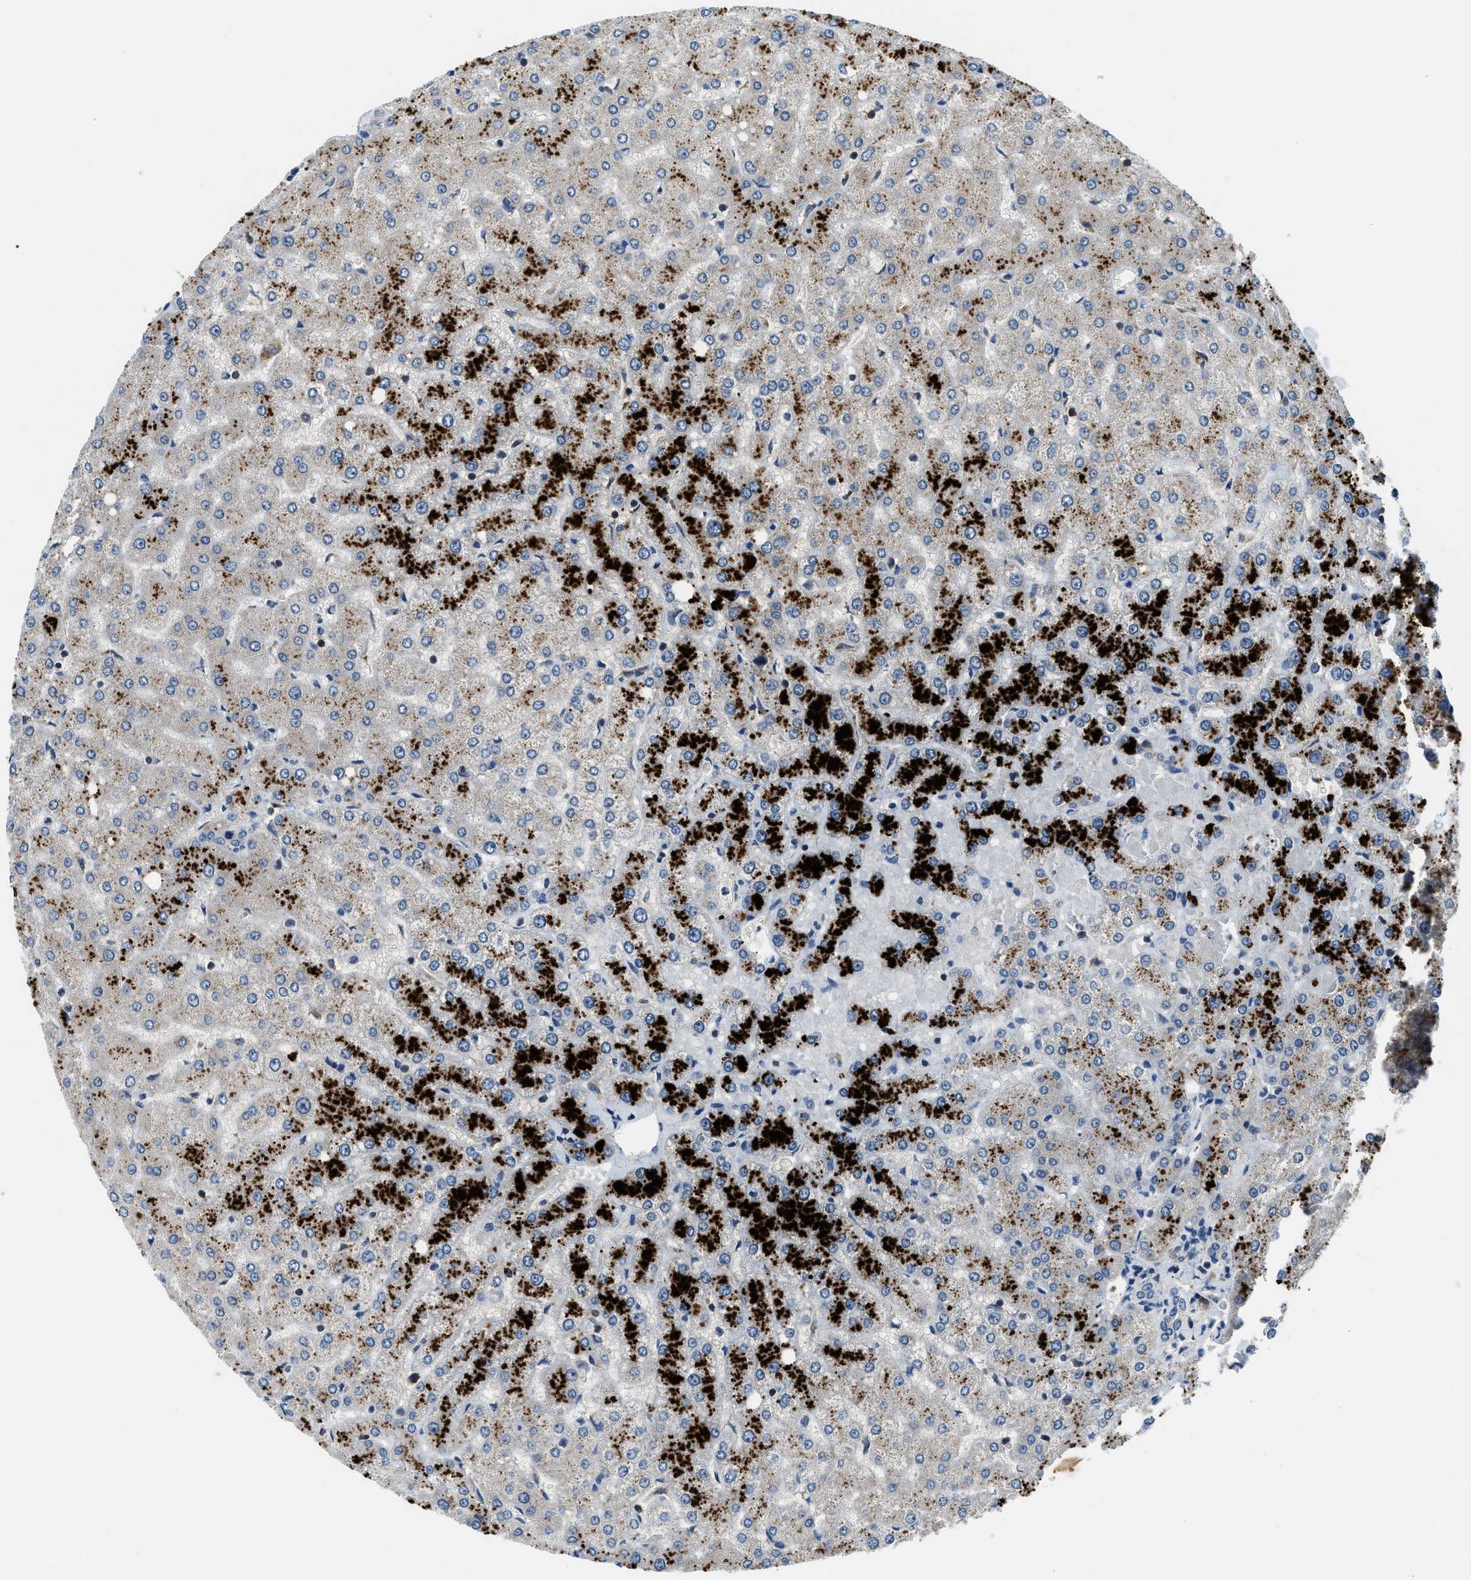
{"staining": {"intensity": "negative", "quantity": "none", "location": "none"}, "tissue": "liver", "cell_type": "Cholangiocytes", "image_type": "normal", "snomed": [{"axis": "morphology", "description": "Normal tissue, NOS"}, {"axis": "topography", "description": "Liver"}], "caption": "Immunohistochemical staining of normal liver reveals no significant positivity in cholangiocytes. (Stains: DAB IHC with hematoxylin counter stain, Microscopy: brightfield microscopy at high magnification).", "gene": "PAFAH2", "patient": {"sex": "female", "age": 54}}